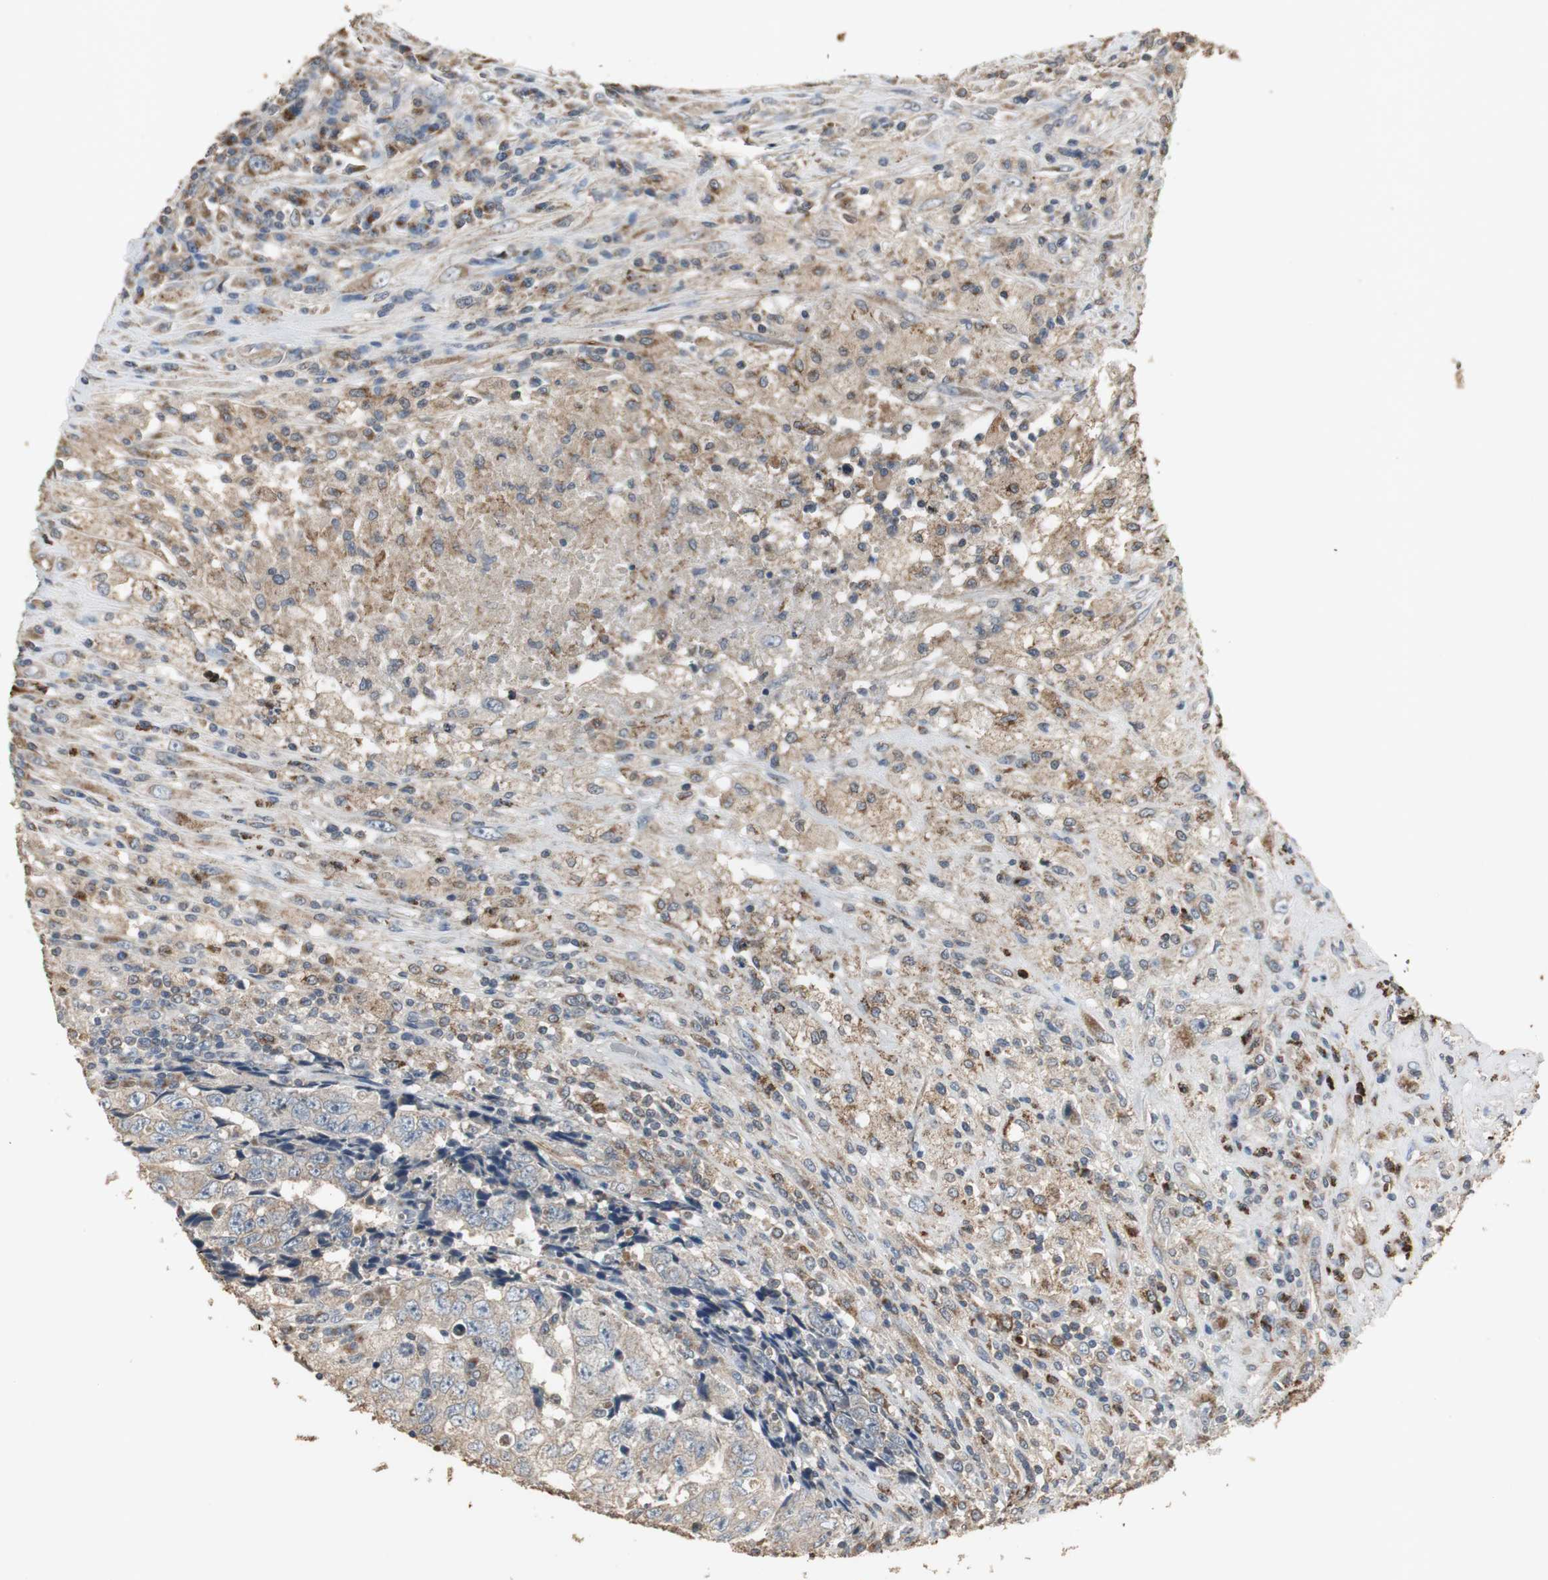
{"staining": {"intensity": "weak", "quantity": ">75%", "location": "cytoplasmic/membranous"}, "tissue": "testis cancer", "cell_type": "Tumor cells", "image_type": "cancer", "snomed": [{"axis": "morphology", "description": "Necrosis, NOS"}, {"axis": "morphology", "description": "Carcinoma, Embryonal, NOS"}, {"axis": "topography", "description": "Testis"}], "caption": "The micrograph reveals a brown stain indicating the presence of a protein in the cytoplasmic/membranous of tumor cells in testis cancer. (brown staining indicates protein expression, while blue staining denotes nuclei).", "gene": "JTB", "patient": {"sex": "male", "age": 19}}